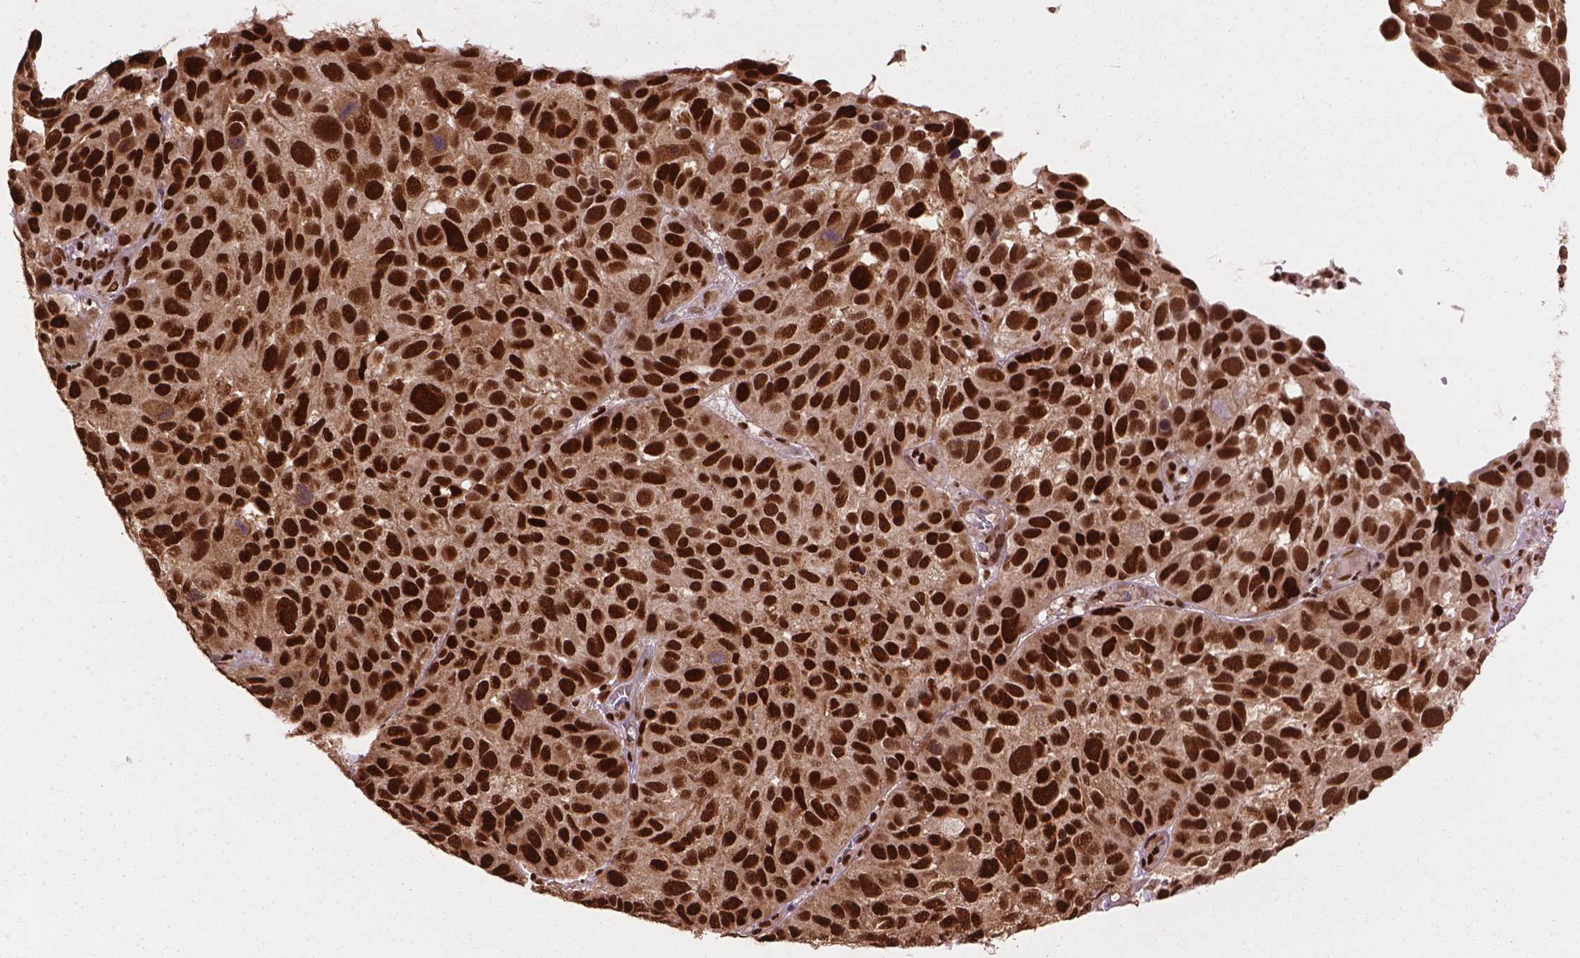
{"staining": {"intensity": "strong", "quantity": ">75%", "location": "nuclear"}, "tissue": "melanoma", "cell_type": "Tumor cells", "image_type": "cancer", "snomed": [{"axis": "morphology", "description": "Malignant melanoma, NOS"}, {"axis": "topography", "description": "Skin"}], "caption": "Malignant melanoma stained with a brown dye reveals strong nuclear positive expression in approximately >75% of tumor cells.", "gene": "ANP32B", "patient": {"sex": "male", "age": 53}}